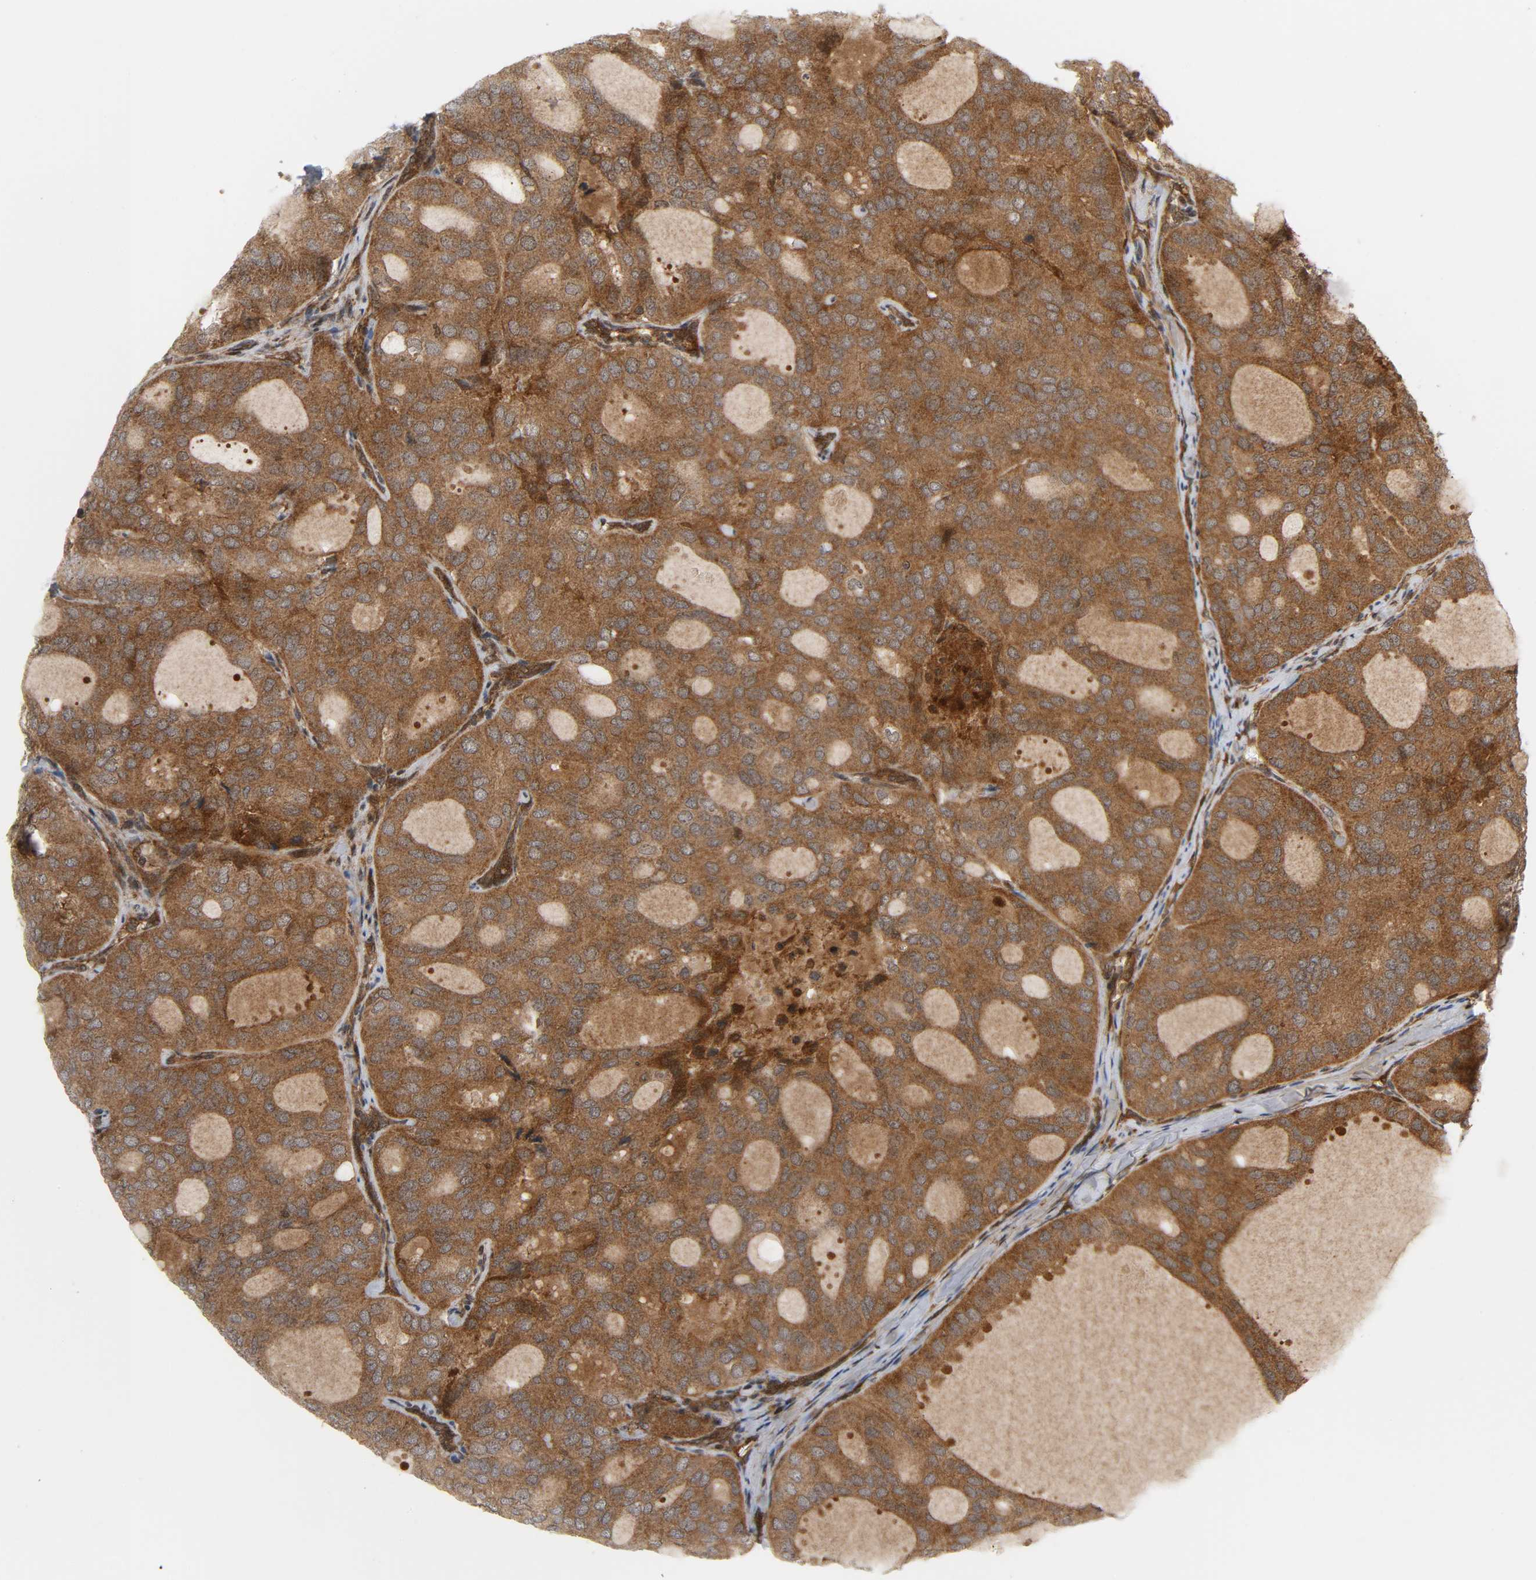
{"staining": {"intensity": "moderate", "quantity": ">75%", "location": "cytoplasmic/membranous"}, "tissue": "thyroid cancer", "cell_type": "Tumor cells", "image_type": "cancer", "snomed": [{"axis": "morphology", "description": "Follicular adenoma carcinoma, NOS"}, {"axis": "topography", "description": "Thyroid gland"}], "caption": "Follicular adenoma carcinoma (thyroid) was stained to show a protein in brown. There is medium levels of moderate cytoplasmic/membranous staining in about >75% of tumor cells. (Brightfield microscopy of DAB IHC at high magnification).", "gene": "CHUK", "patient": {"sex": "male", "age": 75}}